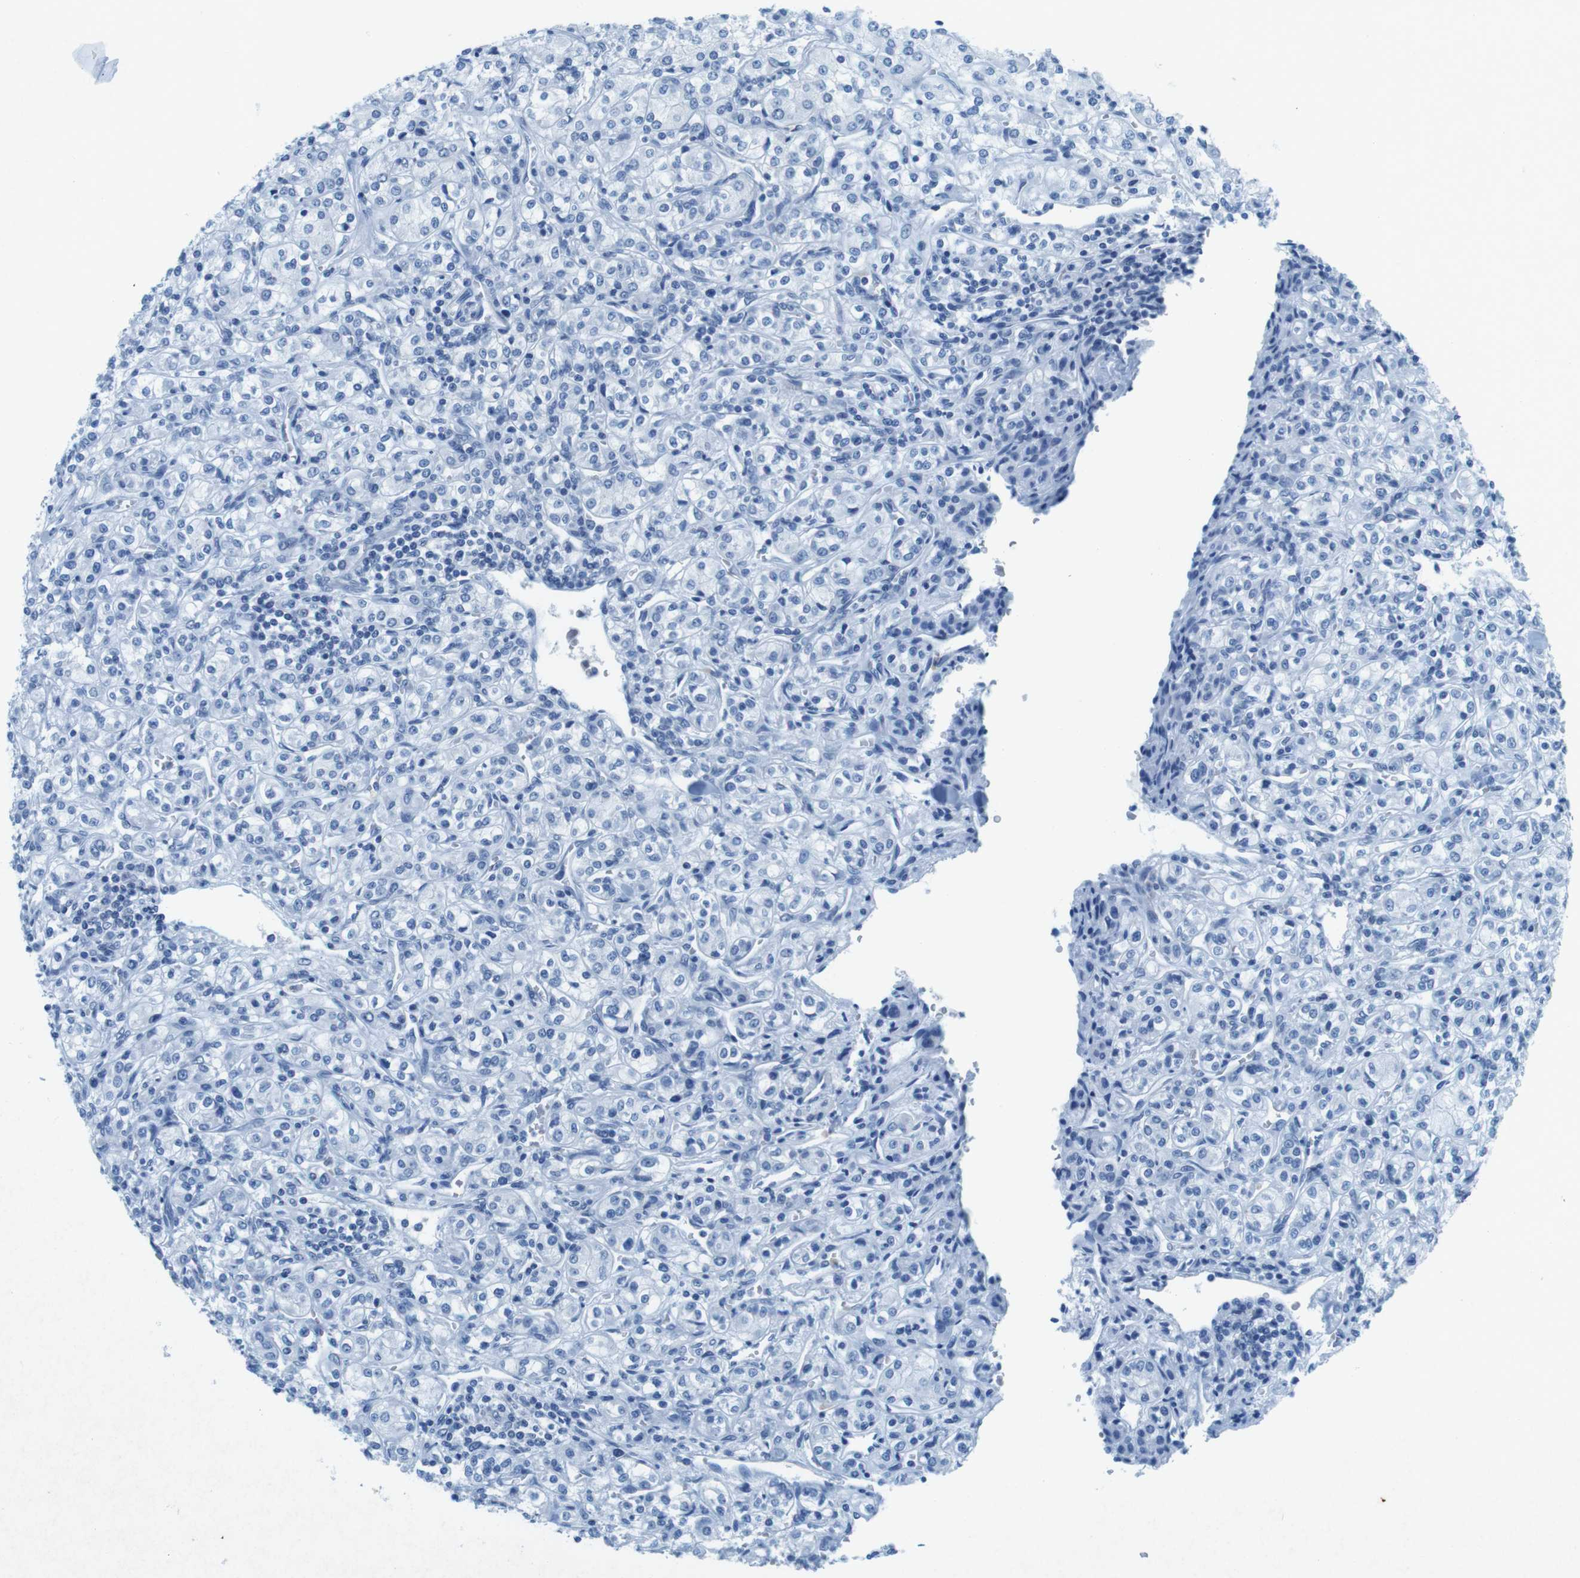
{"staining": {"intensity": "negative", "quantity": "none", "location": "none"}, "tissue": "renal cancer", "cell_type": "Tumor cells", "image_type": "cancer", "snomed": [{"axis": "morphology", "description": "Adenocarcinoma, NOS"}, {"axis": "topography", "description": "Kidney"}], "caption": "An IHC image of adenocarcinoma (renal) is shown. There is no staining in tumor cells of adenocarcinoma (renal).", "gene": "CTAG1B", "patient": {"sex": "male", "age": 77}}